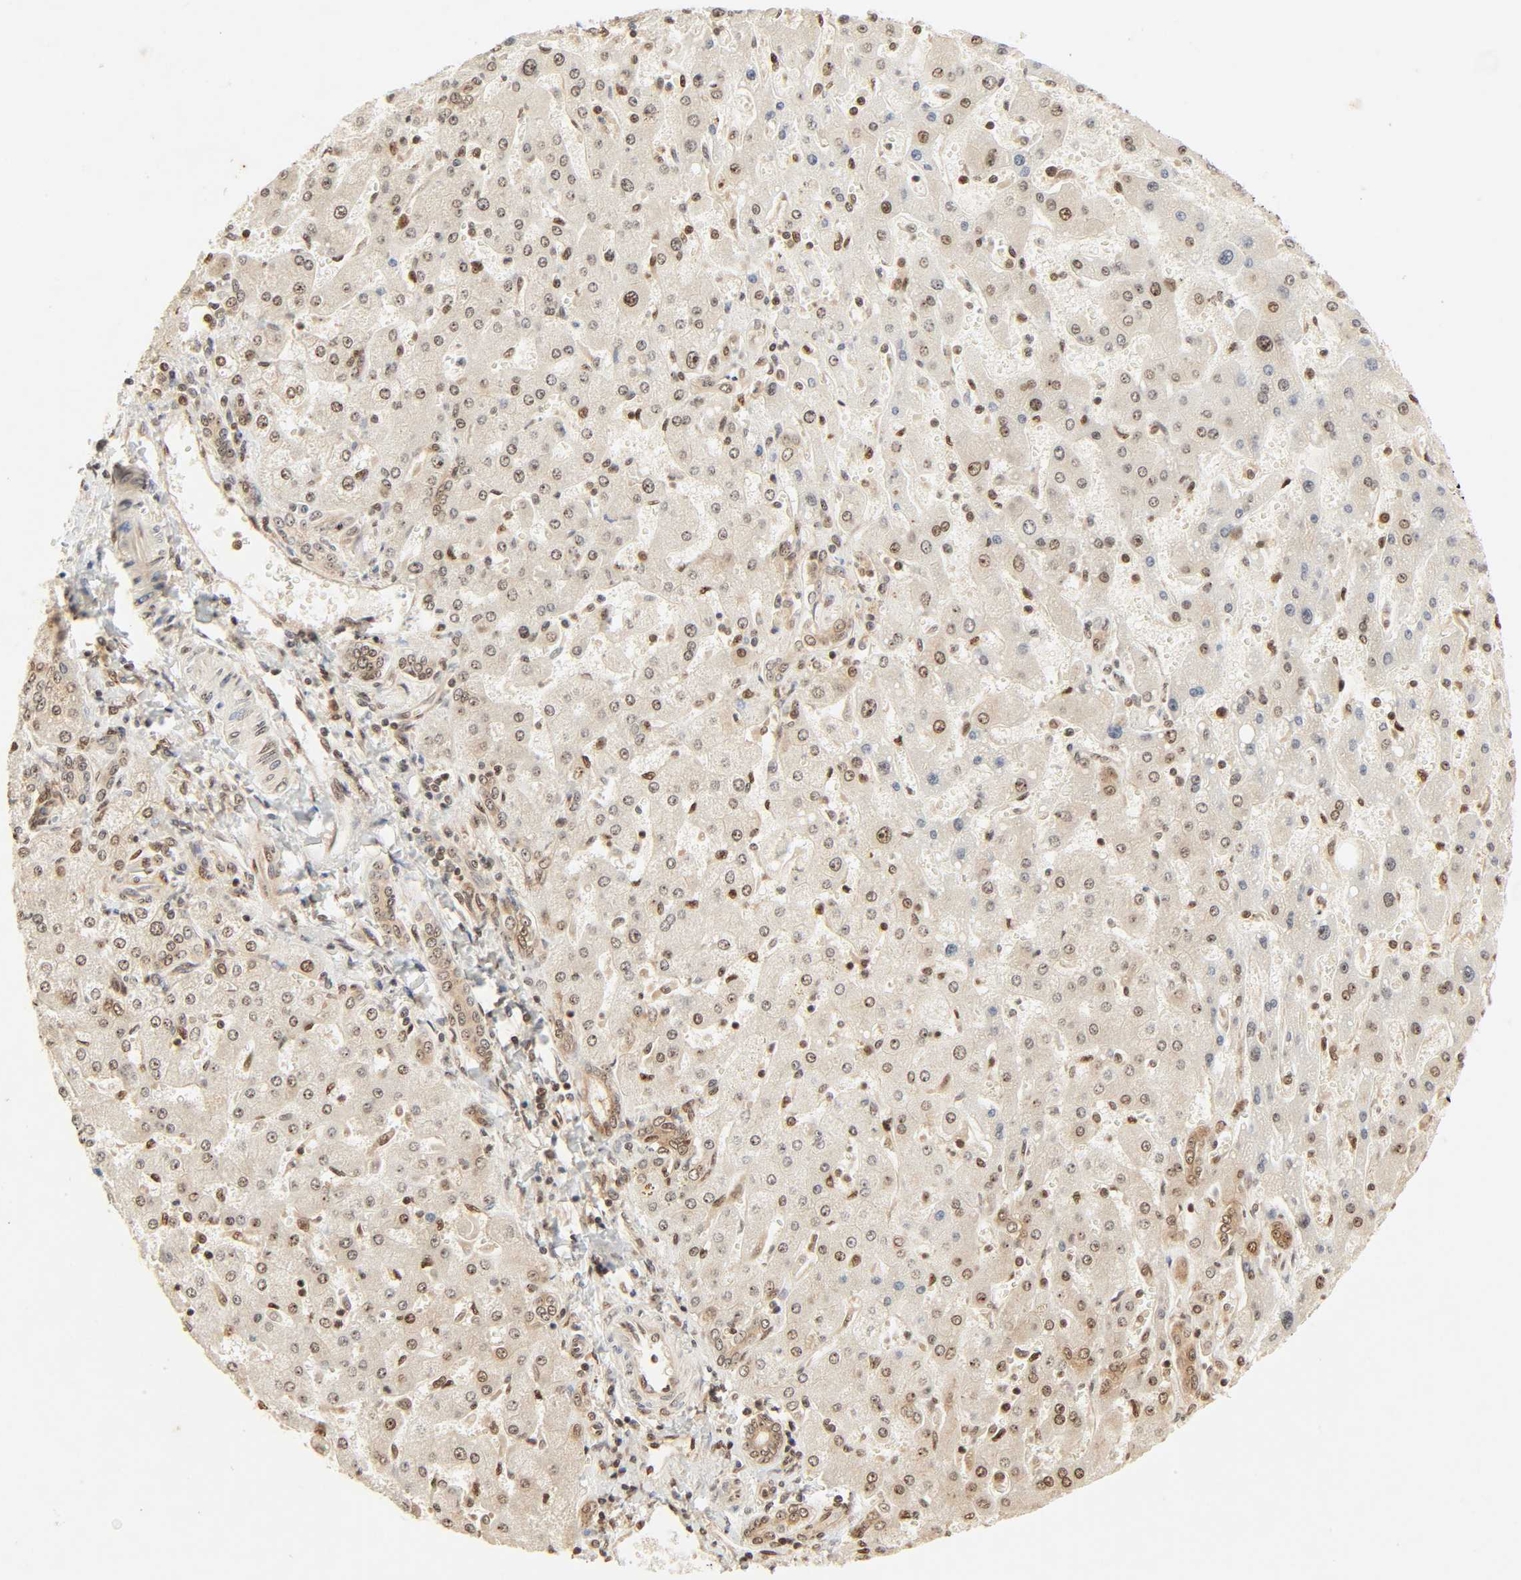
{"staining": {"intensity": "weak", "quantity": "25%-75%", "location": "cytoplasmic/membranous,nuclear"}, "tissue": "liver cancer", "cell_type": "Tumor cells", "image_type": "cancer", "snomed": [{"axis": "morphology", "description": "Carcinoma, Hepatocellular, NOS"}, {"axis": "topography", "description": "Liver"}], "caption": "Immunohistochemical staining of human liver cancer demonstrates low levels of weak cytoplasmic/membranous and nuclear protein expression in approximately 25%-75% of tumor cells.", "gene": "UBC", "patient": {"sex": "female", "age": 53}}